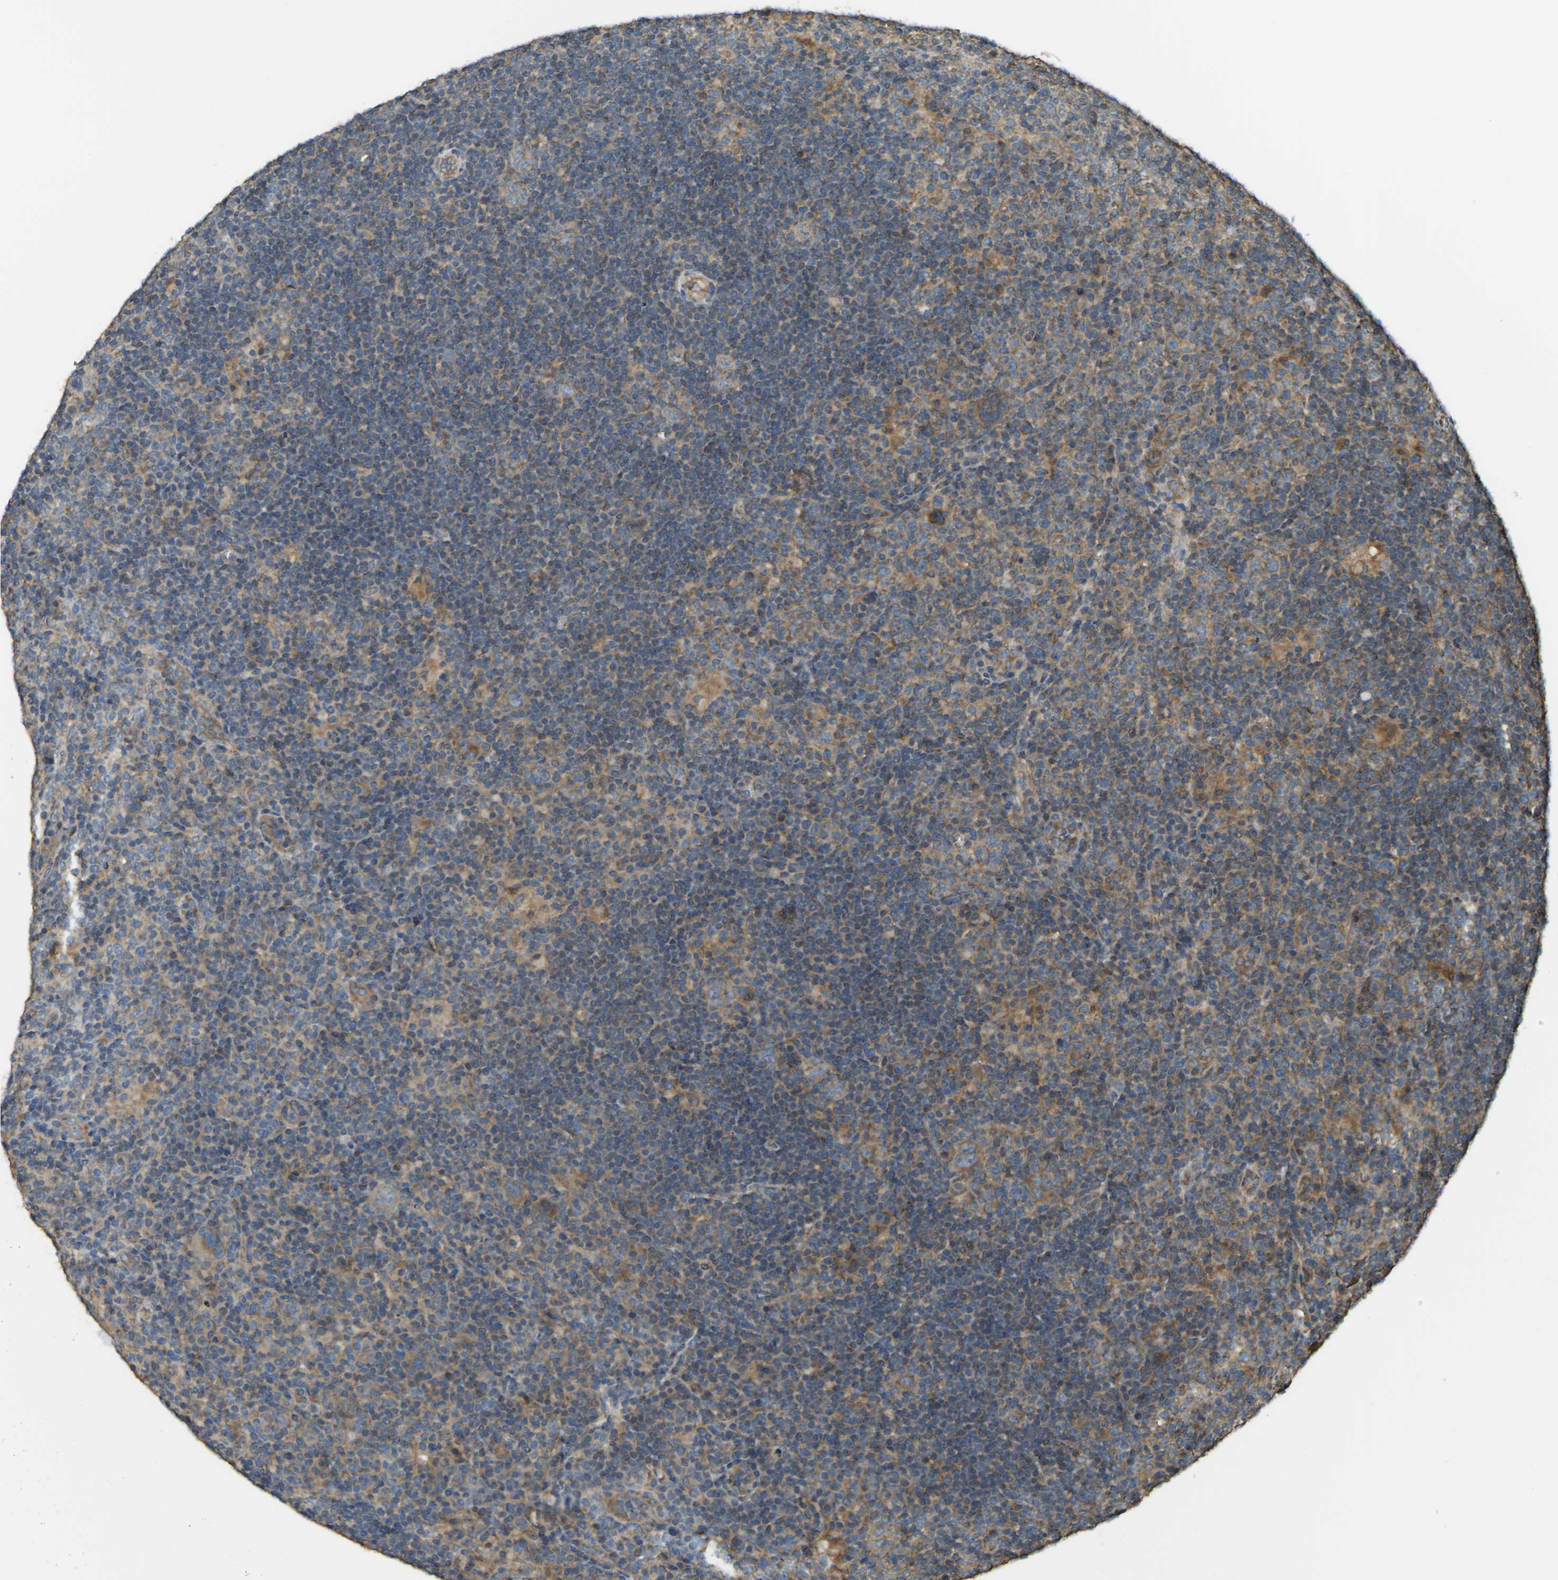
{"staining": {"intensity": "moderate", "quantity": ">75%", "location": "cytoplasmic/membranous"}, "tissue": "lymphoma", "cell_type": "Tumor cells", "image_type": "cancer", "snomed": [{"axis": "morphology", "description": "Hodgkin's disease, NOS"}, {"axis": "topography", "description": "Lymph node"}], "caption": "Immunohistochemistry (IHC) of human Hodgkin's disease demonstrates medium levels of moderate cytoplasmic/membranous staining in approximately >75% of tumor cells. (DAB (3,3'-diaminobenzidine) IHC with brightfield microscopy, high magnification).", "gene": "GNG2", "patient": {"sex": "female", "age": 57}}